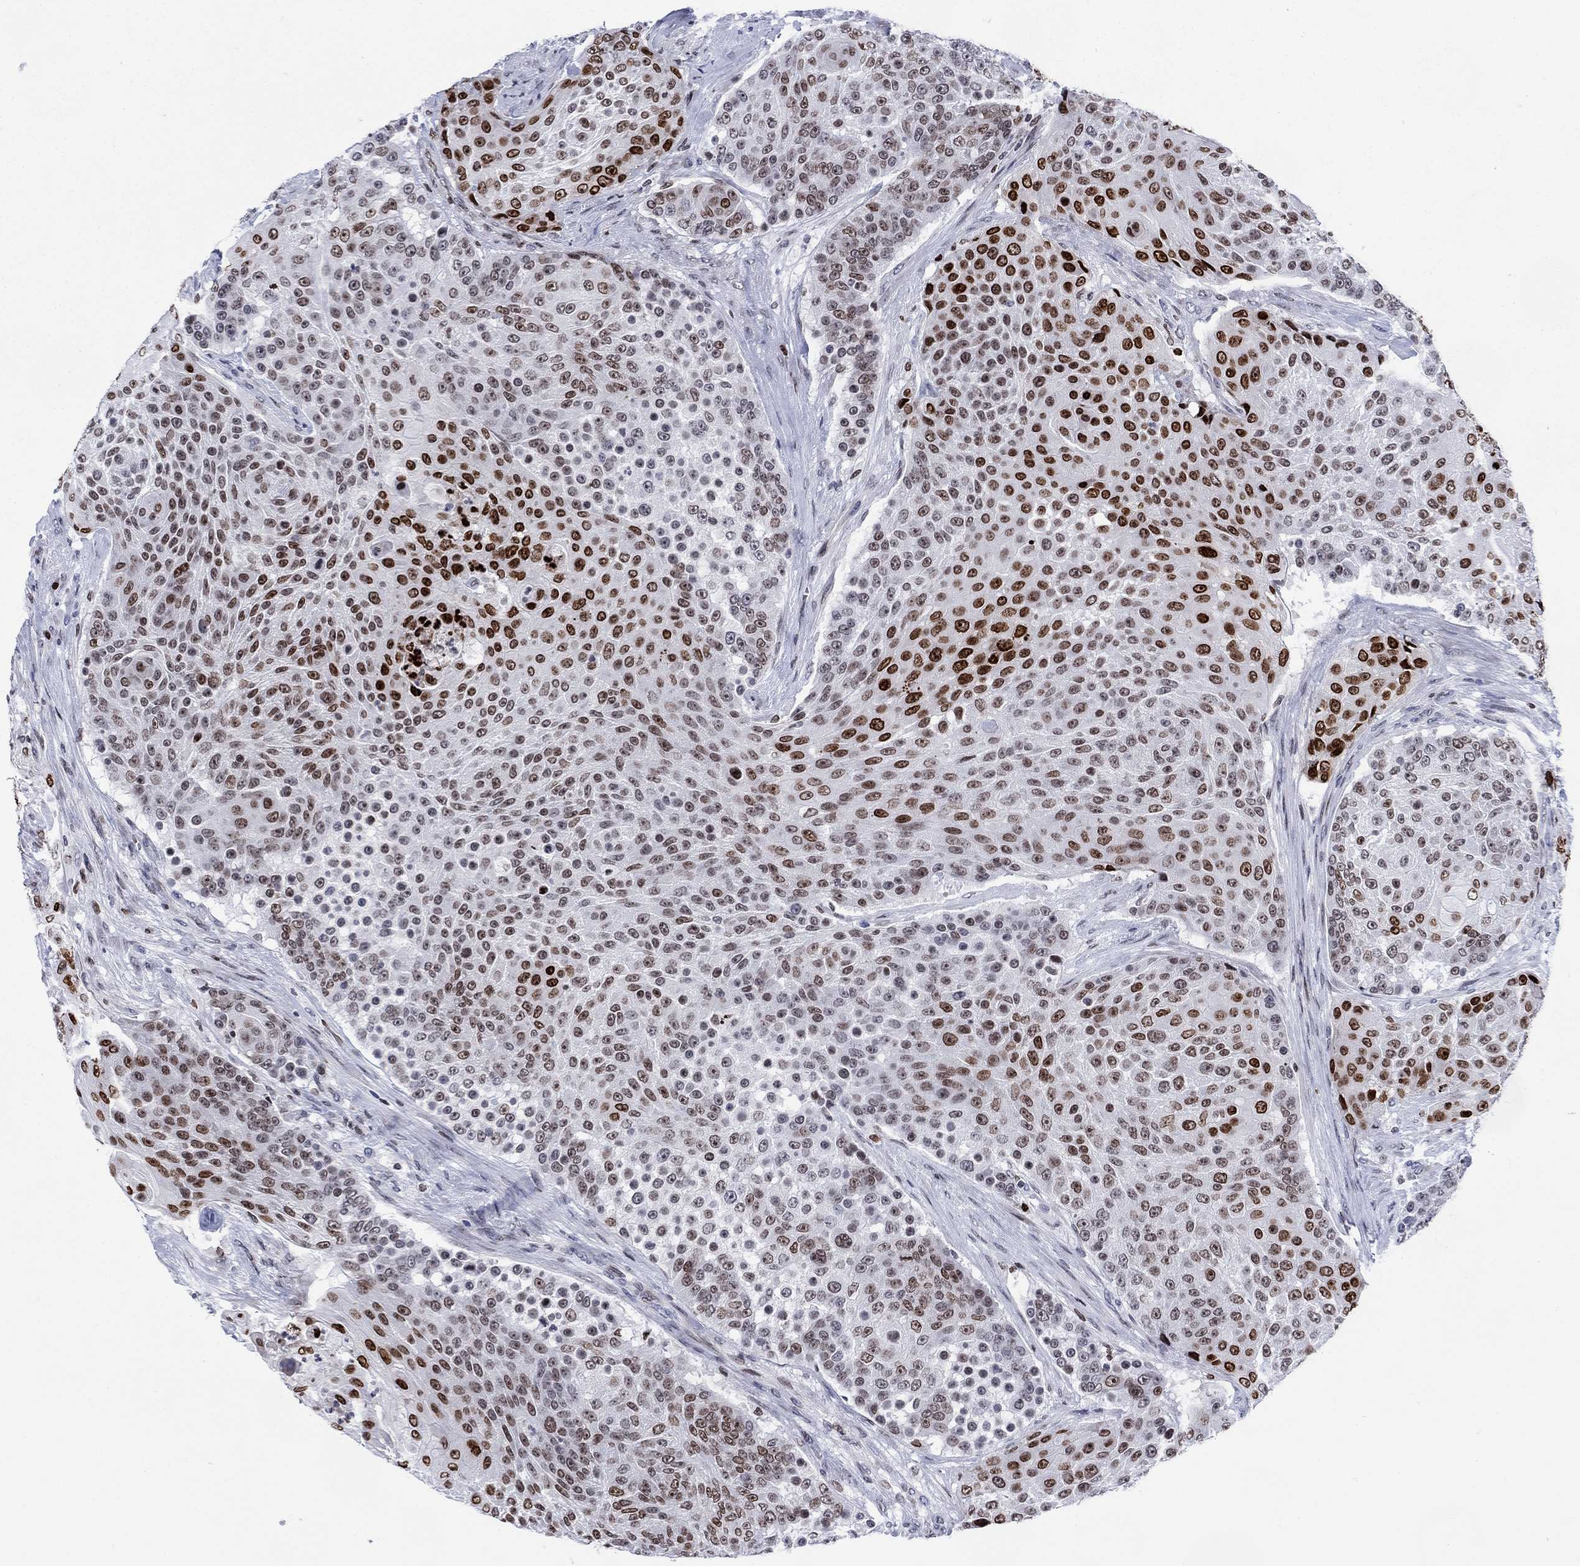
{"staining": {"intensity": "strong", "quantity": "<25%", "location": "nuclear"}, "tissue": "urothelial cancer", "cell_type": "Tumor cells", "image_type": "cancer", "snomed": [{"axis": "morphology", "description": "Urothelial carcinoma, High grade"}, {"axis": "topography", "description": "Urinary bladder"}], "caption": "High-power microscopy captured an immunohistochemistry image of urothelial carcinoma (high-grade), revealing strong nuclear positivity in about <25% of tumor cells.", "gene": "HMGA1", "patient": {"sex": "female", "age": 63}}